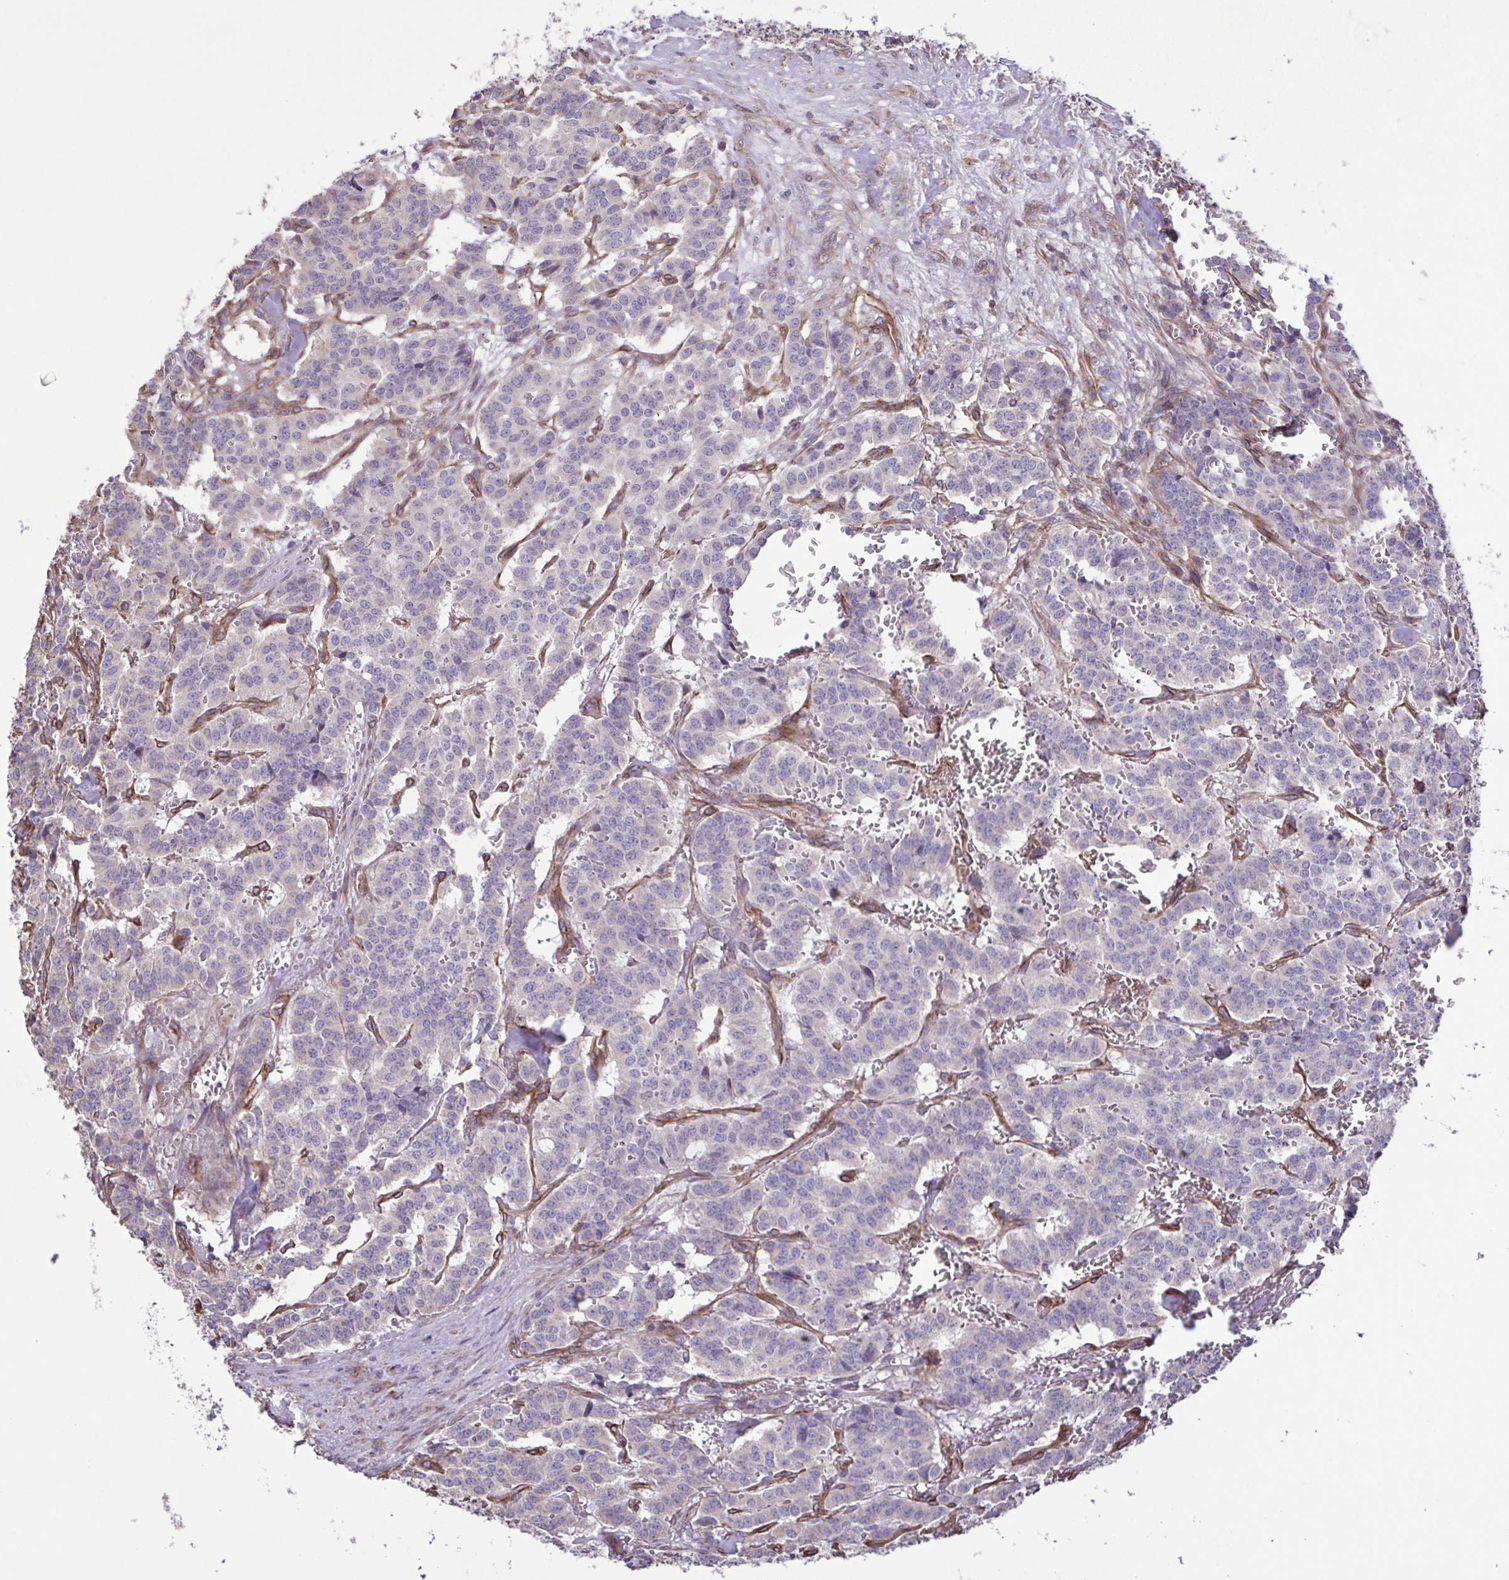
{"staining": {"intensity": "negative", "quantity": "none", "location": "none"}, "tissue": "carcinoid", "cell_type": "Tumor cells", "image_type": "cancer", "snomed": [{"axis": "morphology", "description": "Normal tissue, NOS"}, {"axis": "morphology", "description": "Carcinoid, malignant, NOS"}, {"axis": "topography", "description": "Lung"}], "caption": "An immunohistochemistry image of malignant carcinoid is shown. There is no staining in tumor cells of malignant carcinoid. (Brightfield microscopy of DAB immunohistochemistry (IHC) at high magnification).", "gene": "FLT1", "patient": {"sex": "female", "age": 46}}